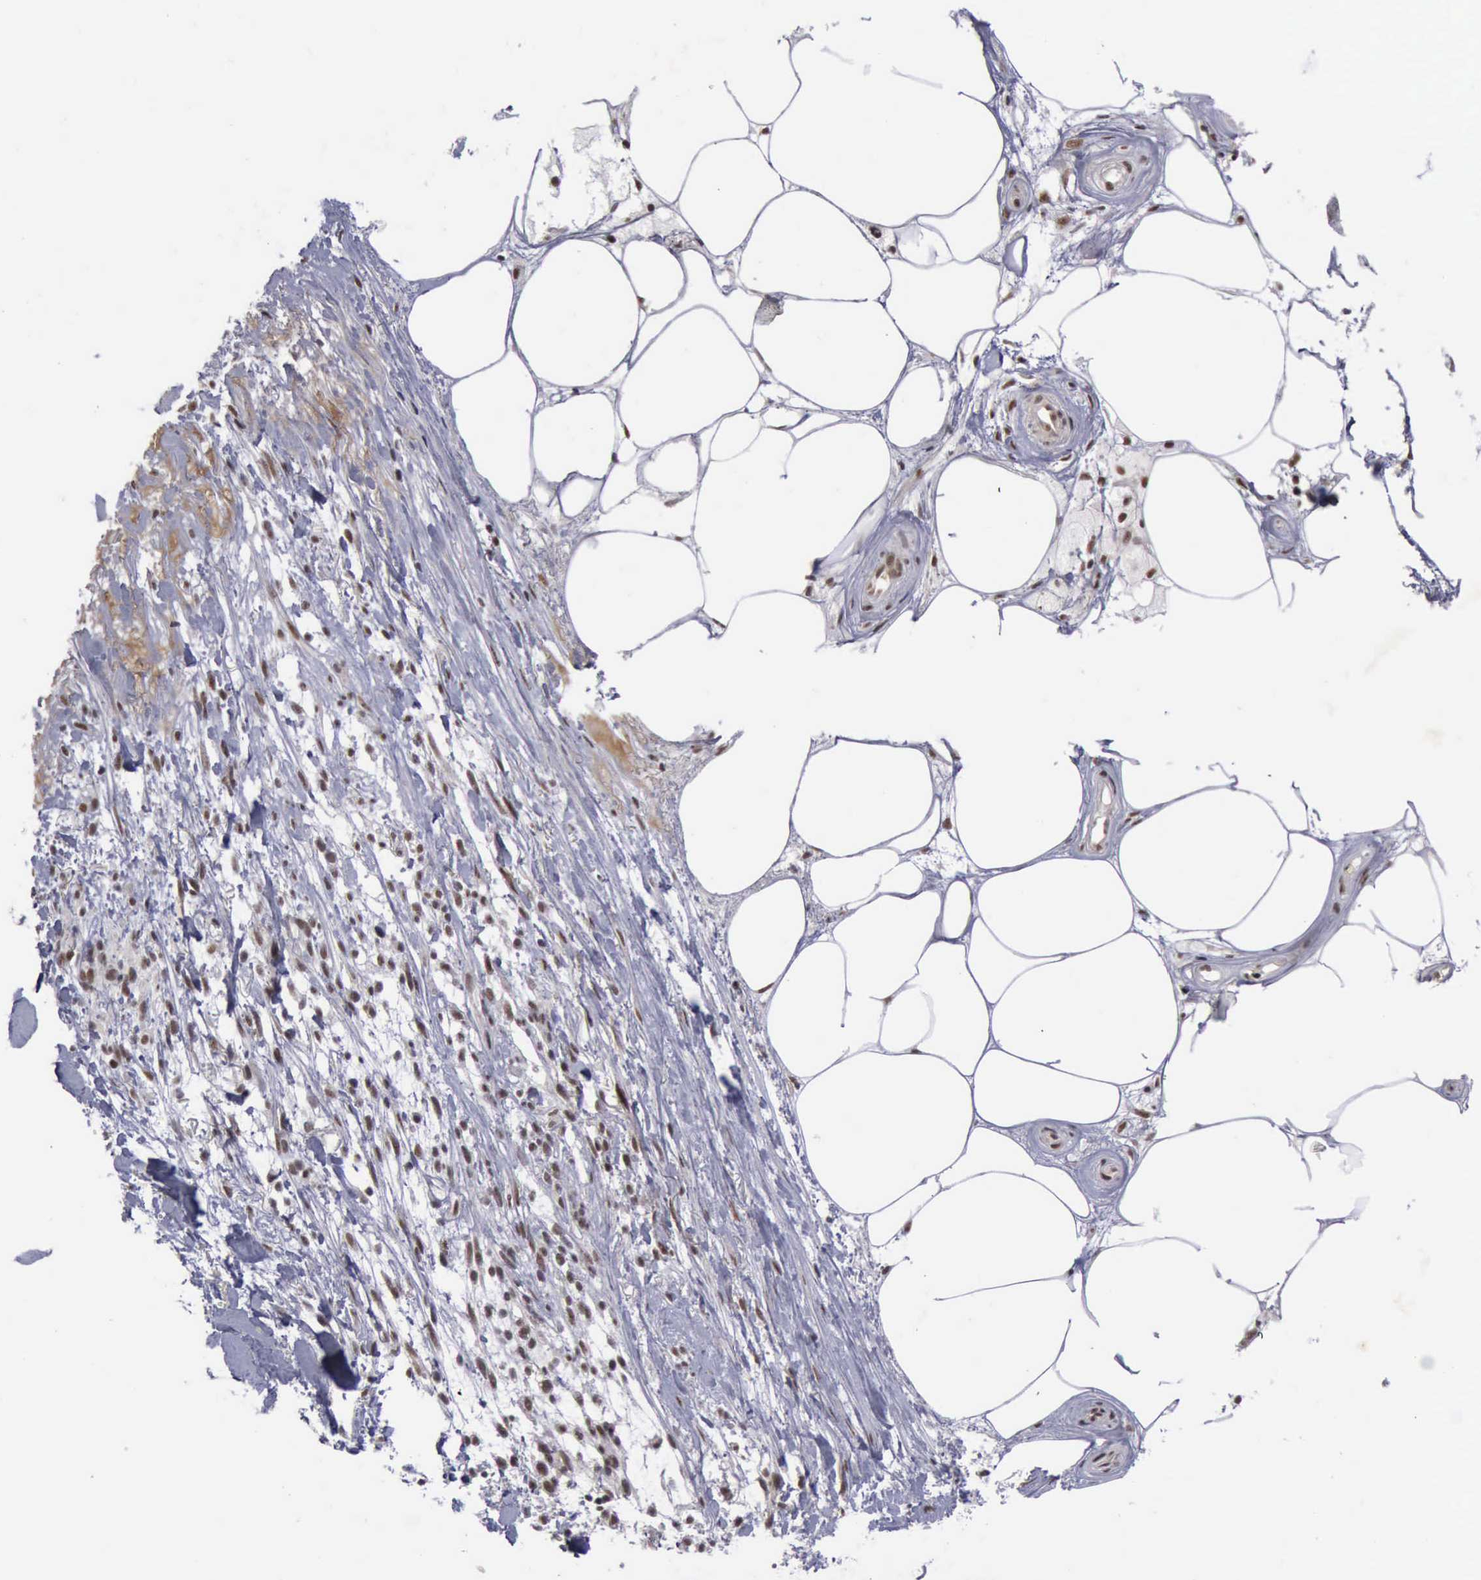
{"staining": {"intensity": "moderate", "quantity": ">75%", "location": "cytoplasmic/membranous,nuclear"}, "tissue": "melanoma", "cell_type": "Tumor cells", "image_type": "cancer", "snomed": [{"axis": "morphology", "description": "Malignant melanoma, NOS"}, {"axis": "topography", "description": "Skin"}], "caption": "Protein expression by IHC reveals moderate cytoplasmic/membranous and nuclear expression in about >75% of tumor cells in melanoma.", "gene": "ATM", "patient": {"sex": "female", "age": 85}}